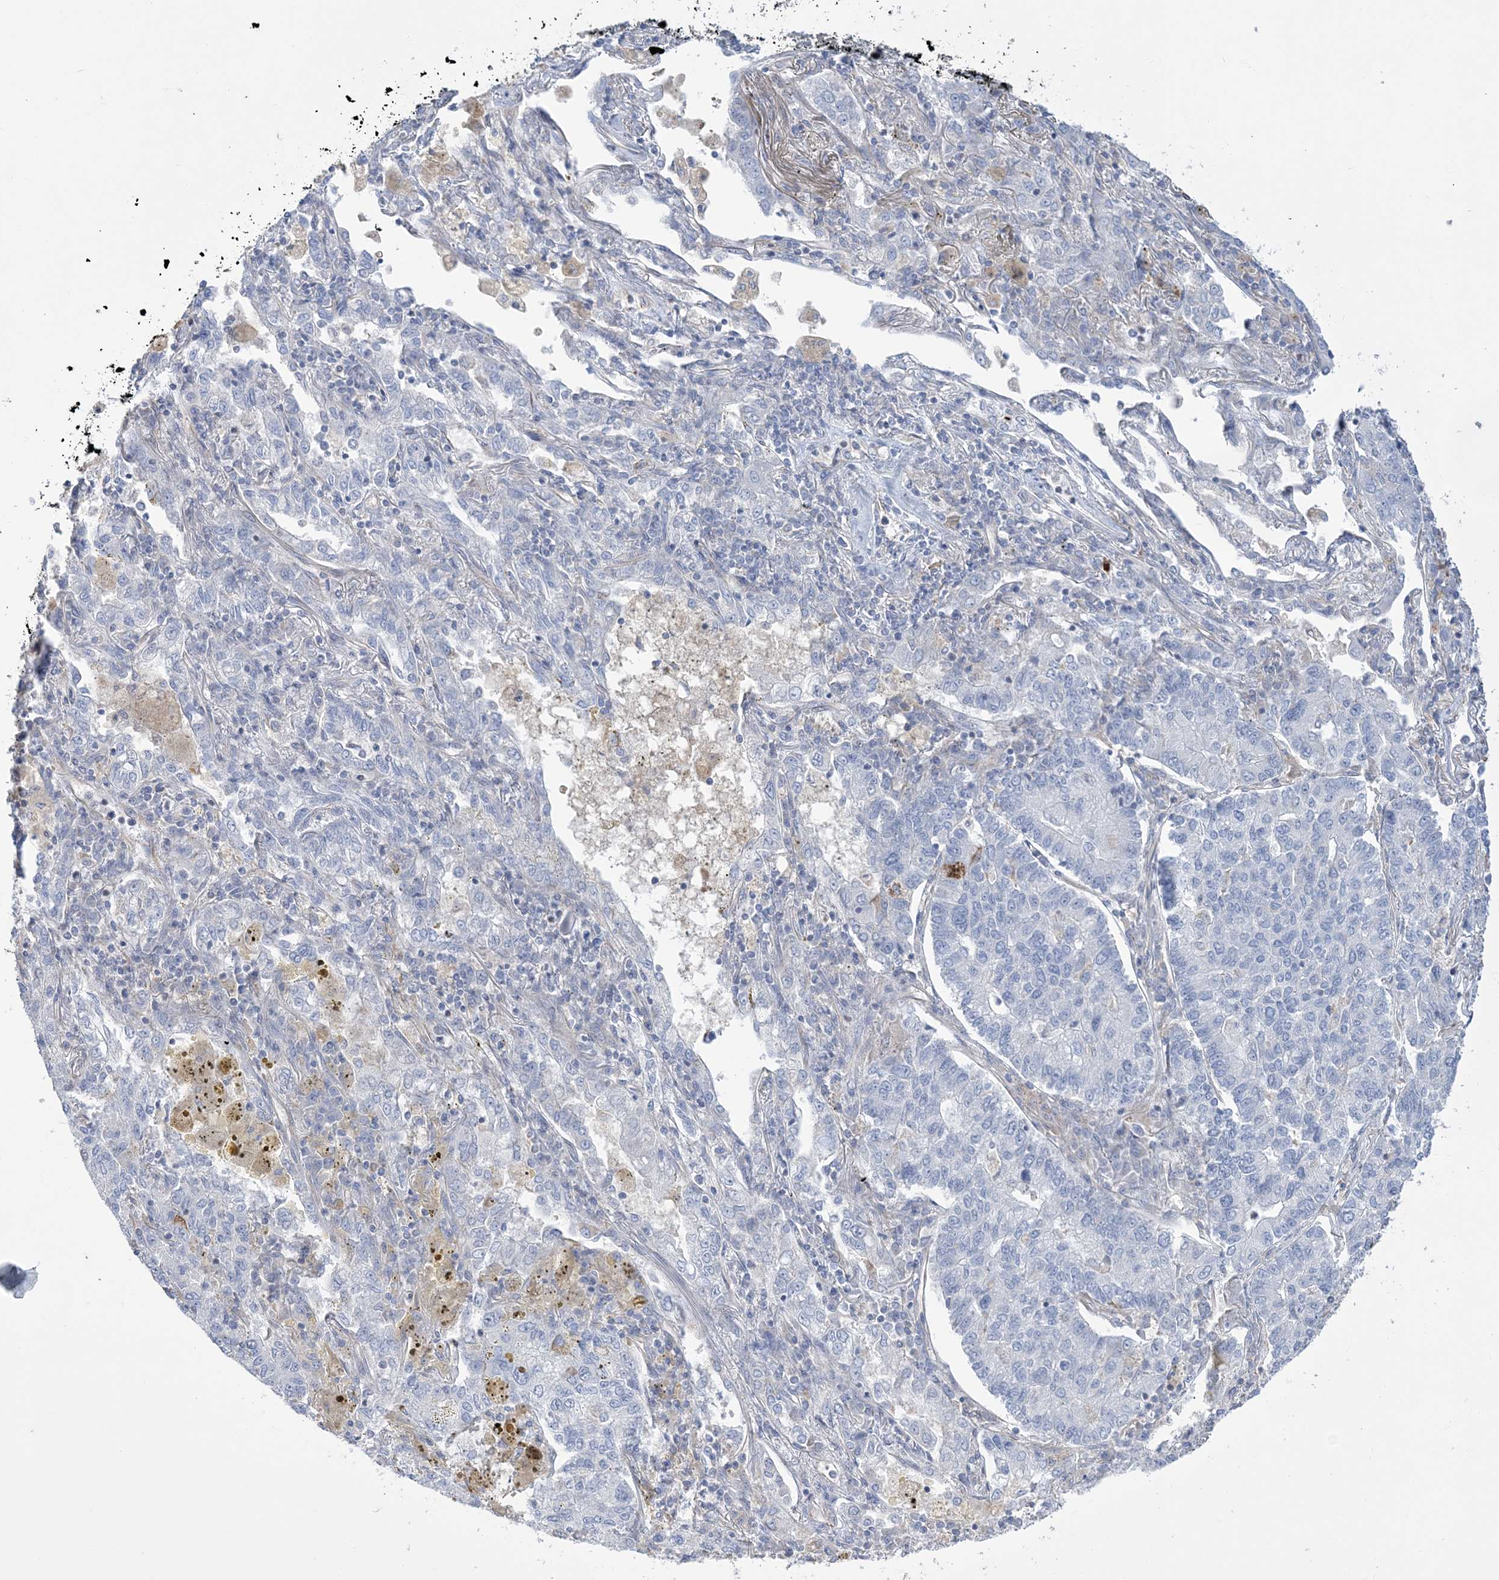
{"staining": {"intensity": "negative", "quantity": "none", "location": "none"}, "tissue": "lung cancer", "cell_type": "Tumor cells", "image_type": "cancer", "snomed": [{"axis": "morphology", "description": "Adenocarcinoma, NOS"}, {"axis": "topography", "description": "Lung"}], "caption": "Adenocarcinoma (lung) was stained to show a protein in brown. There is no significant staining in tumor cells. (IHC, brightfield microscopy, high magnification).", "gene": "ZNF821", "patient": {"sex": "male", "age": 49}}